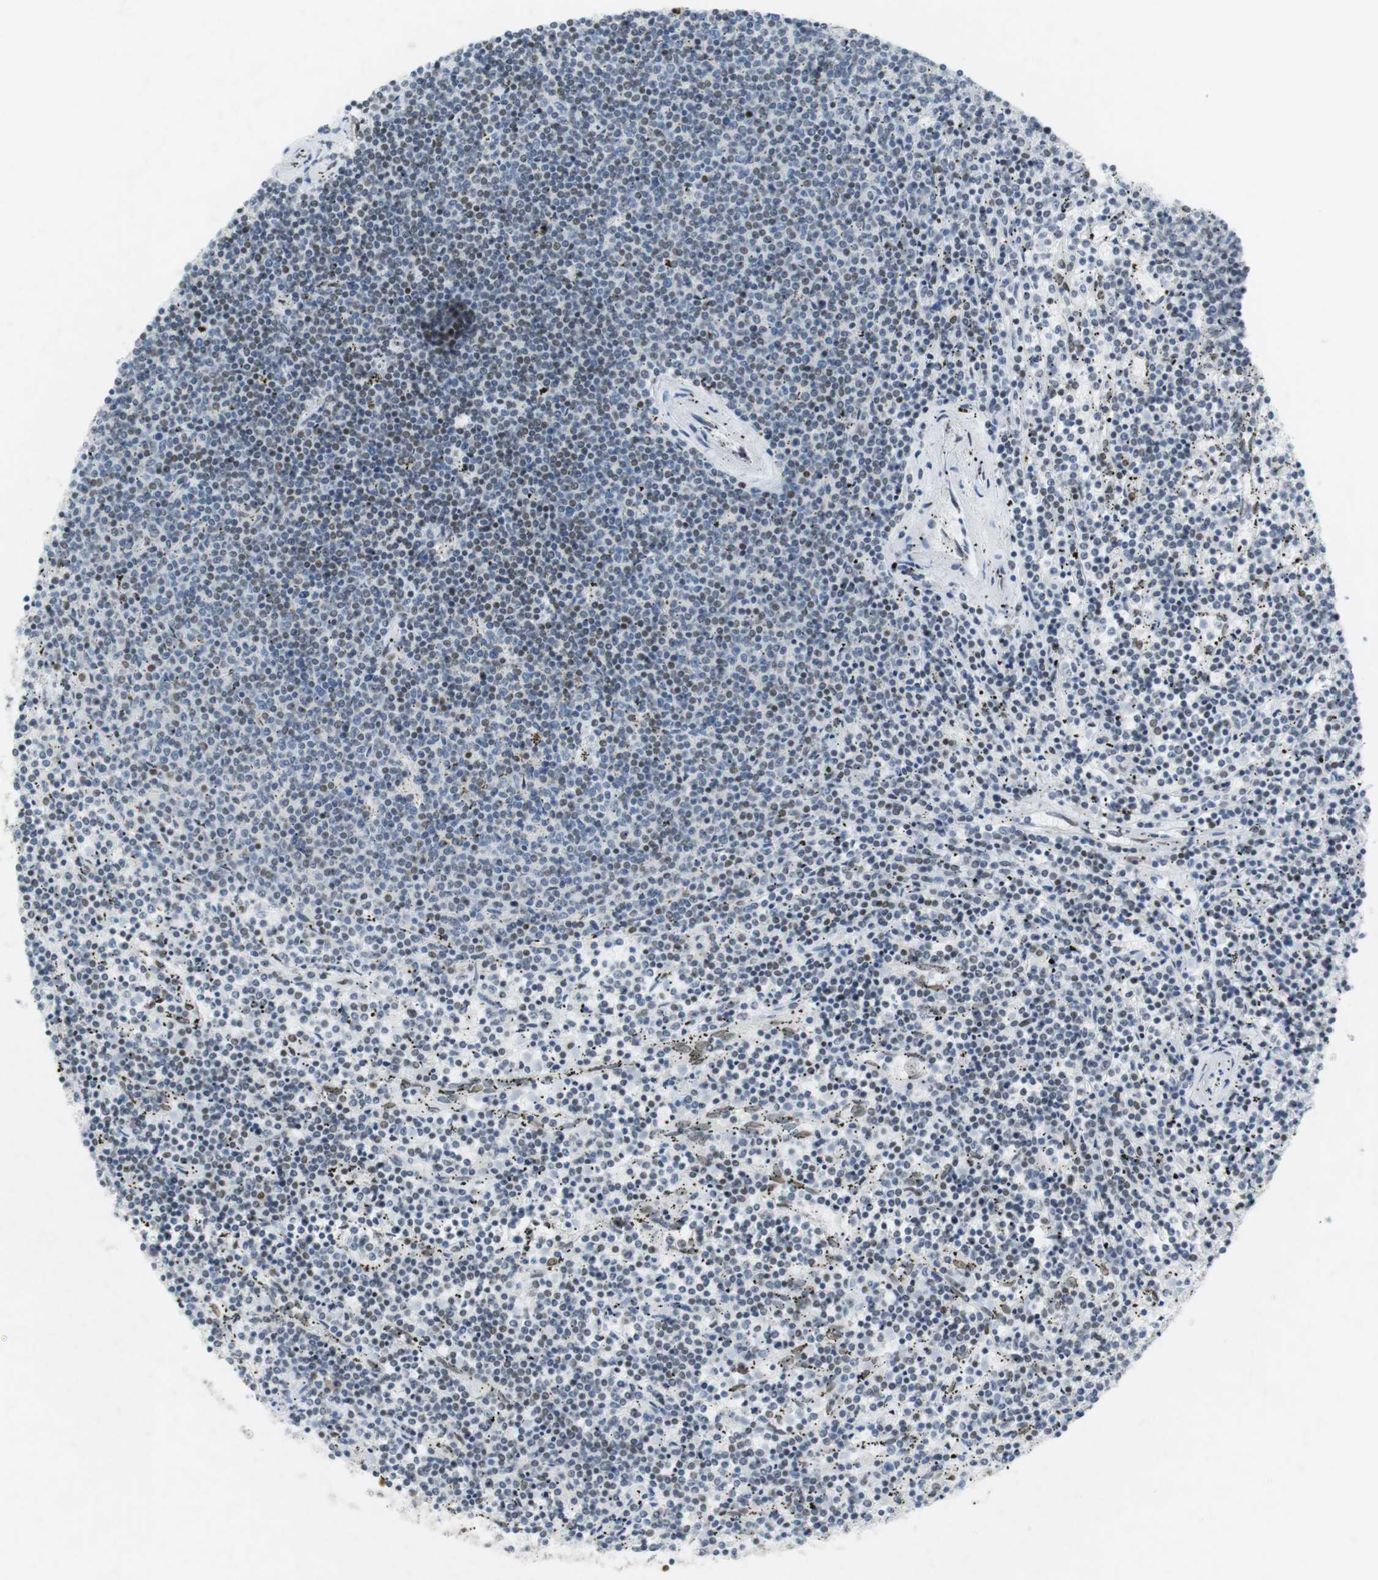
{"staining": {"intensity": "weak", "quantity": "<25%", "location": "nuclear"}, "tissue": "lymphoma", "cell_type": "Tumor cells", "image_type": "cancer", "snomed": [{"axis": "morphology", "description": "Malignant lymphoma, non-Hodgkin's type, Low grade"}, {"axis": "topography", "description": "Spleen"}], "caption": "Low-grade malignant lymphoma, non-Hodgkin's type stained for a protein using IHC exhibits no positivity tumor cells.", "gene": "BMI1", "patient": {"sex": "female", "age": 50}}